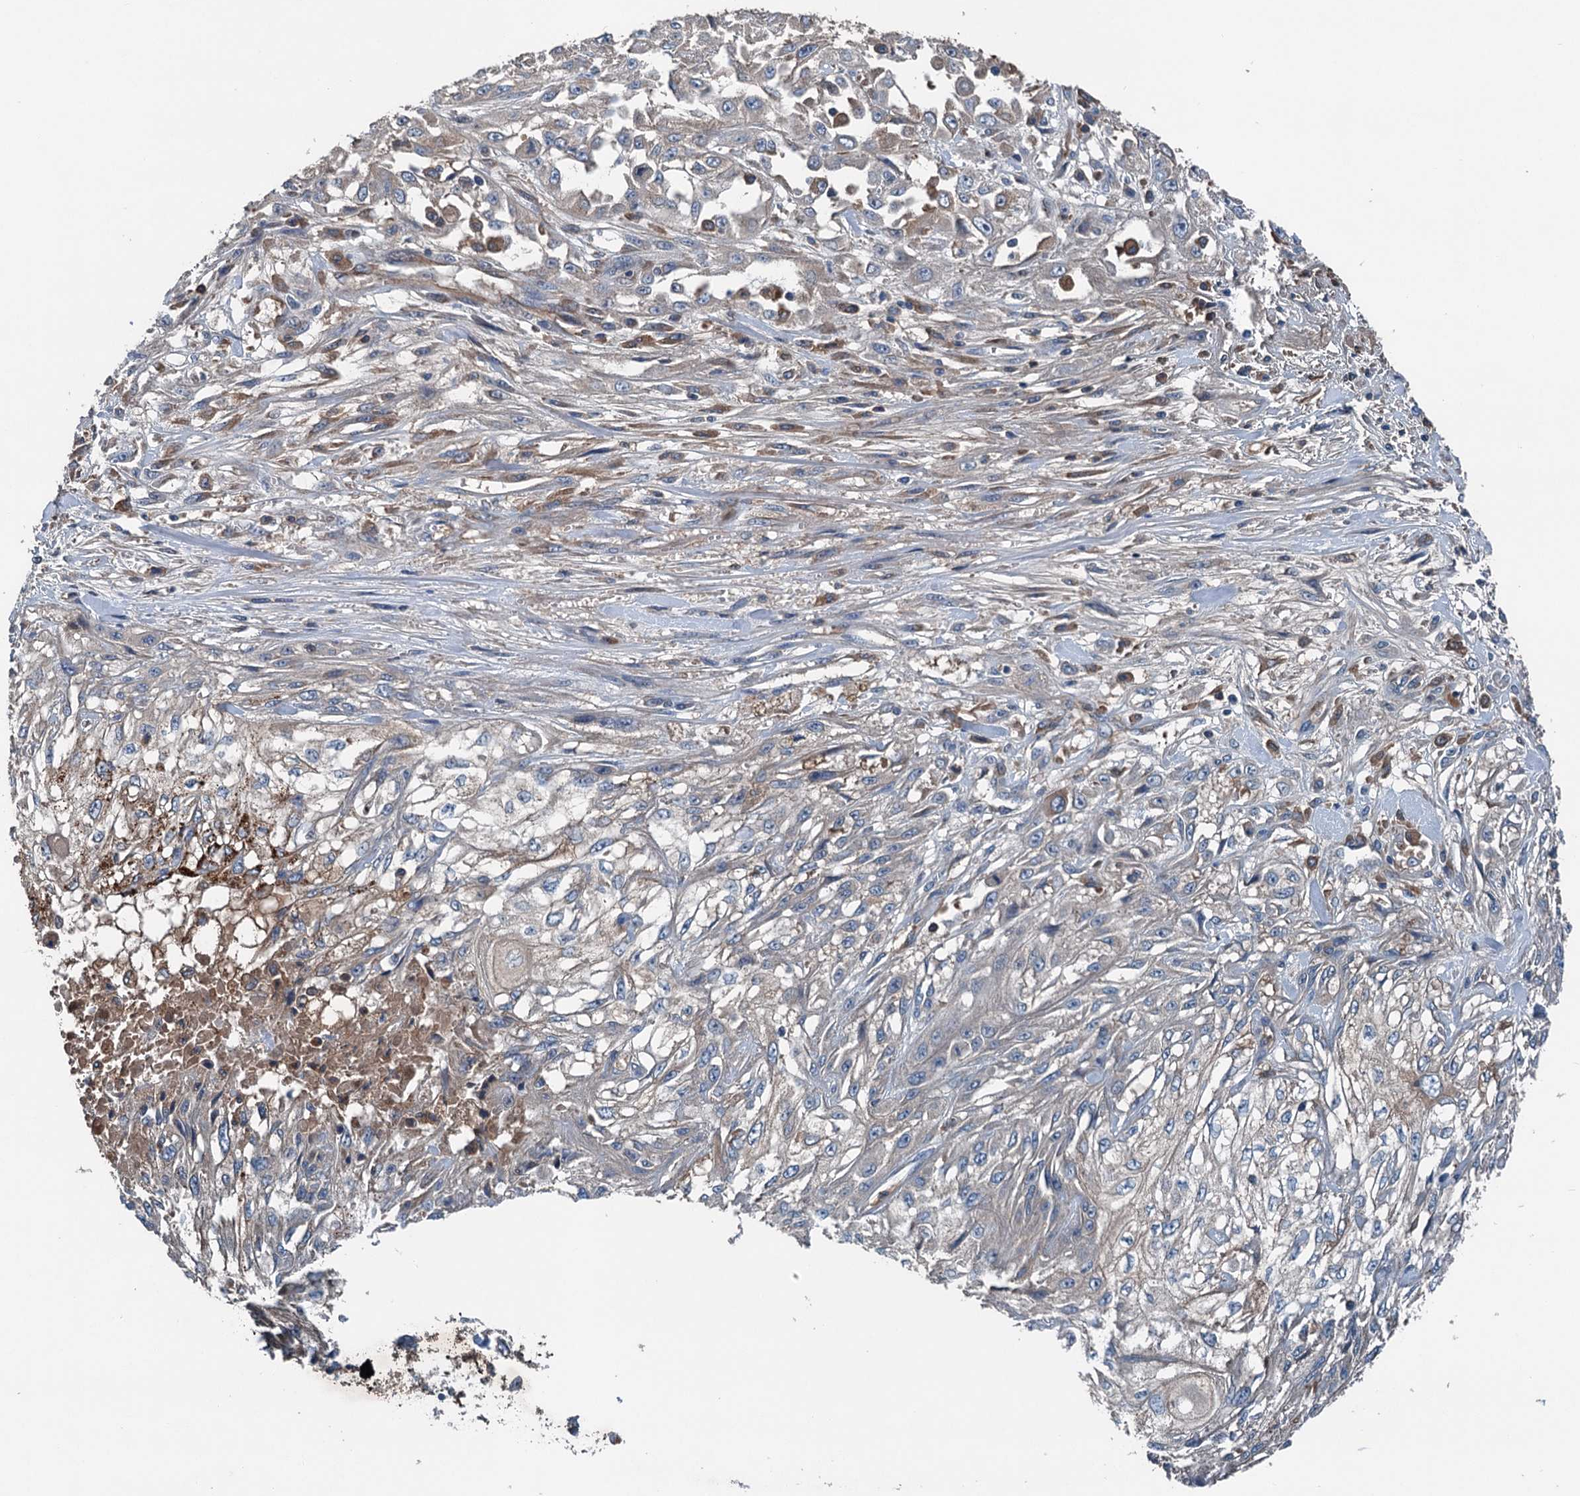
{"staining": {"intensity": "negative", "quantity": "none", "location": "none"}, "tissue": "skin cancer", "cell_type": "Tumor cells", "image_type": "cancer", "snomed": [{"axis": "morphology", "description": "Squamous cell carcinoma, NOS"}, {"axis": "morphology", "description": "Squamous cell carcinoma, metastatic, NOS"}, {"axis": "topography", "description": "Skin"}, {"axis": "topography", "description": "Lymph node"}], "caption": "IHC of human squamous cell carcinoma (skin) shows no positivity in tumor cells. Nuclei are stained in blue.", "gene": "PDSS1", "patient": {"sex": "male", "age": 75}}